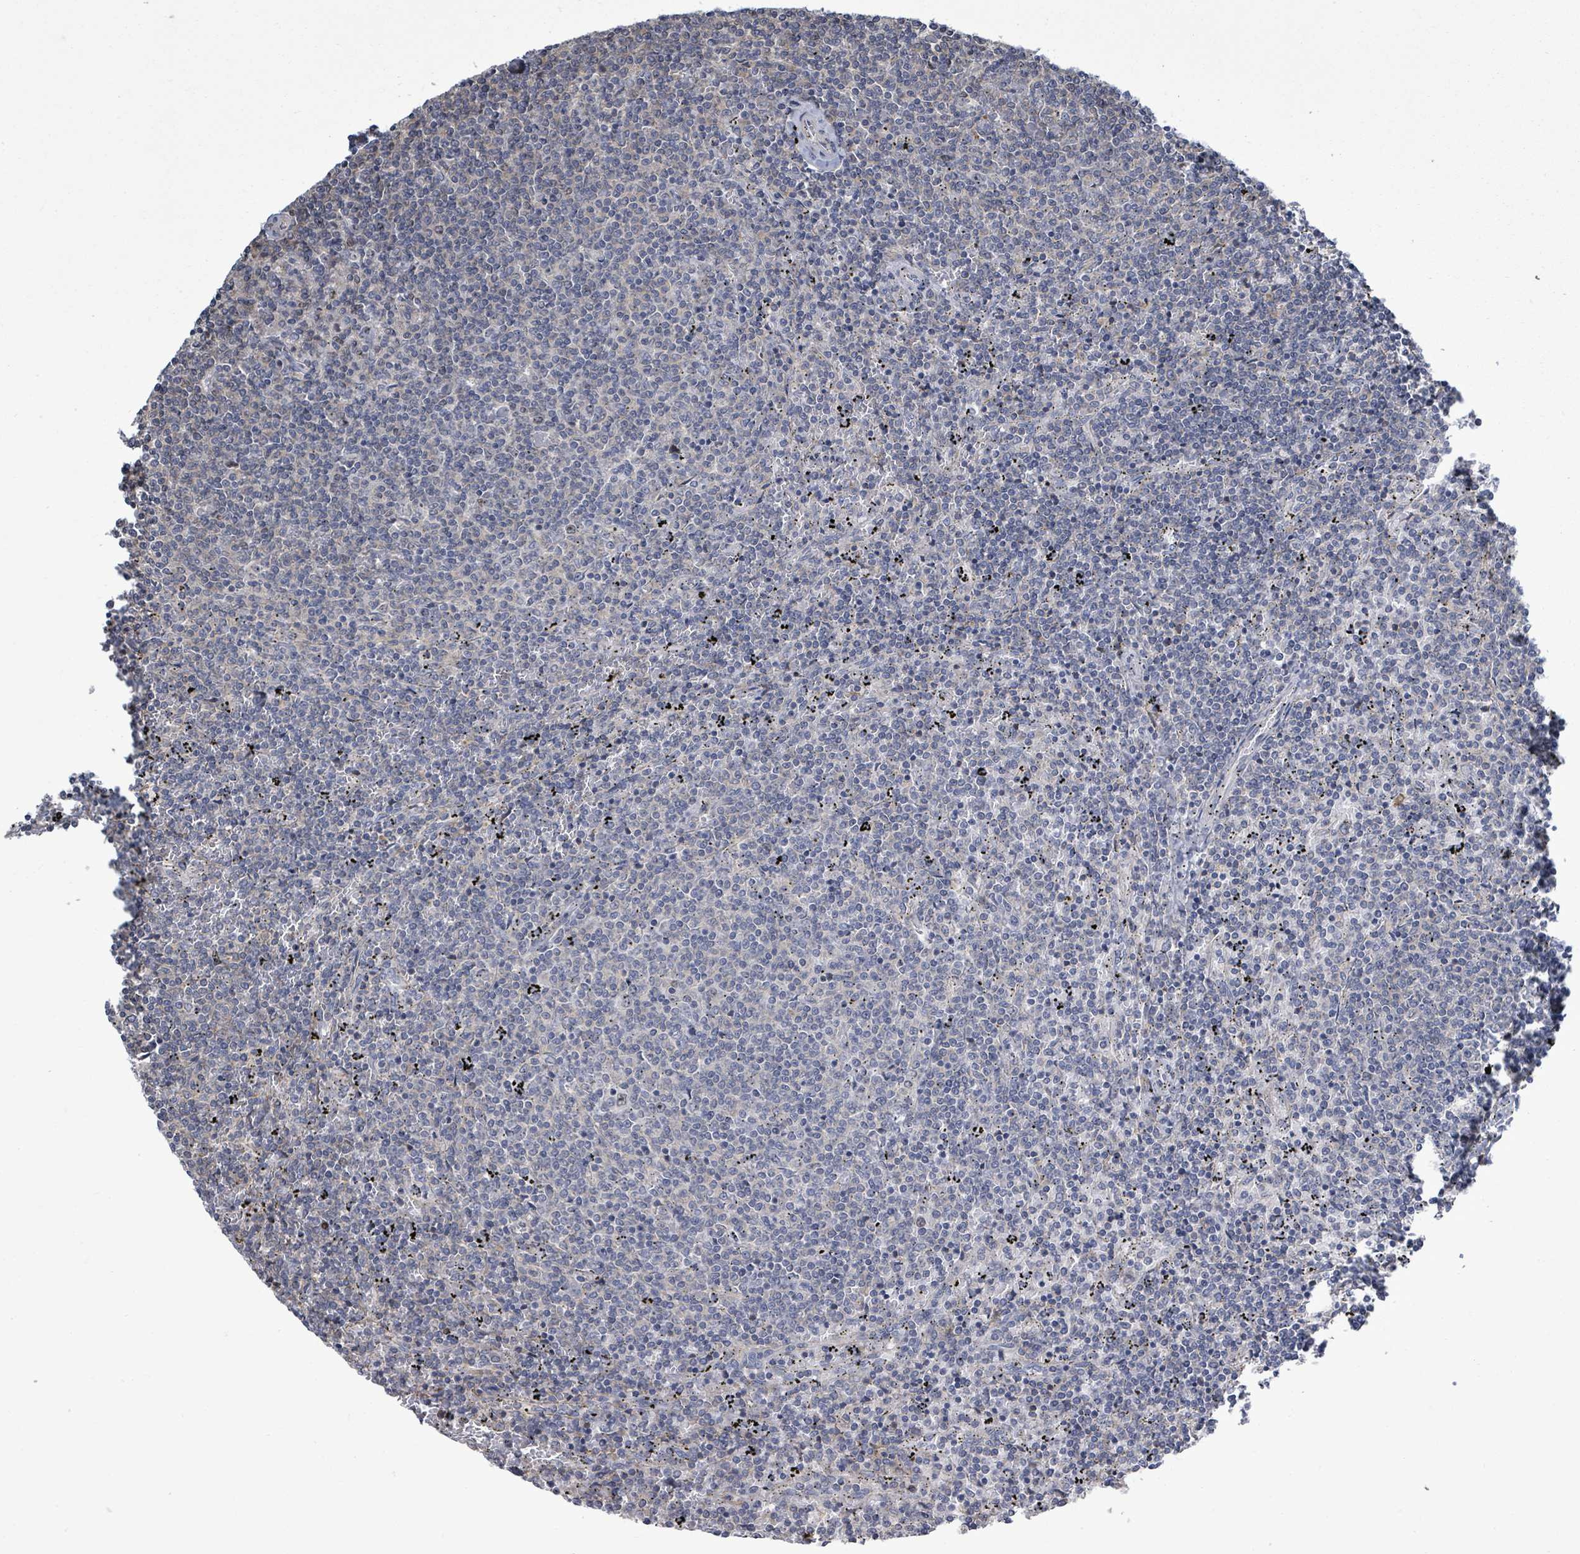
{"staining": {"intensity": "negative", "quantity": "none", "location": "none"}, "tissue": "lymphoma", "cell_type": "Tumor cells", "image_type": "cancer", "snomed": [{"axis": "morphology", "description": "Malignant lymphoma, non-Hodgkin's type, Low grade"}, {"axis": "topography", "description": "Spleen"}], "caption": "DAB immunohistochemical staining of malignant lymphoma, non-Hodgkin's type (low-grade) demonstrates no significant staining in tumor cells.", "gene": "PAPSS1", "patient": {"sex": "female", "age": 50}}